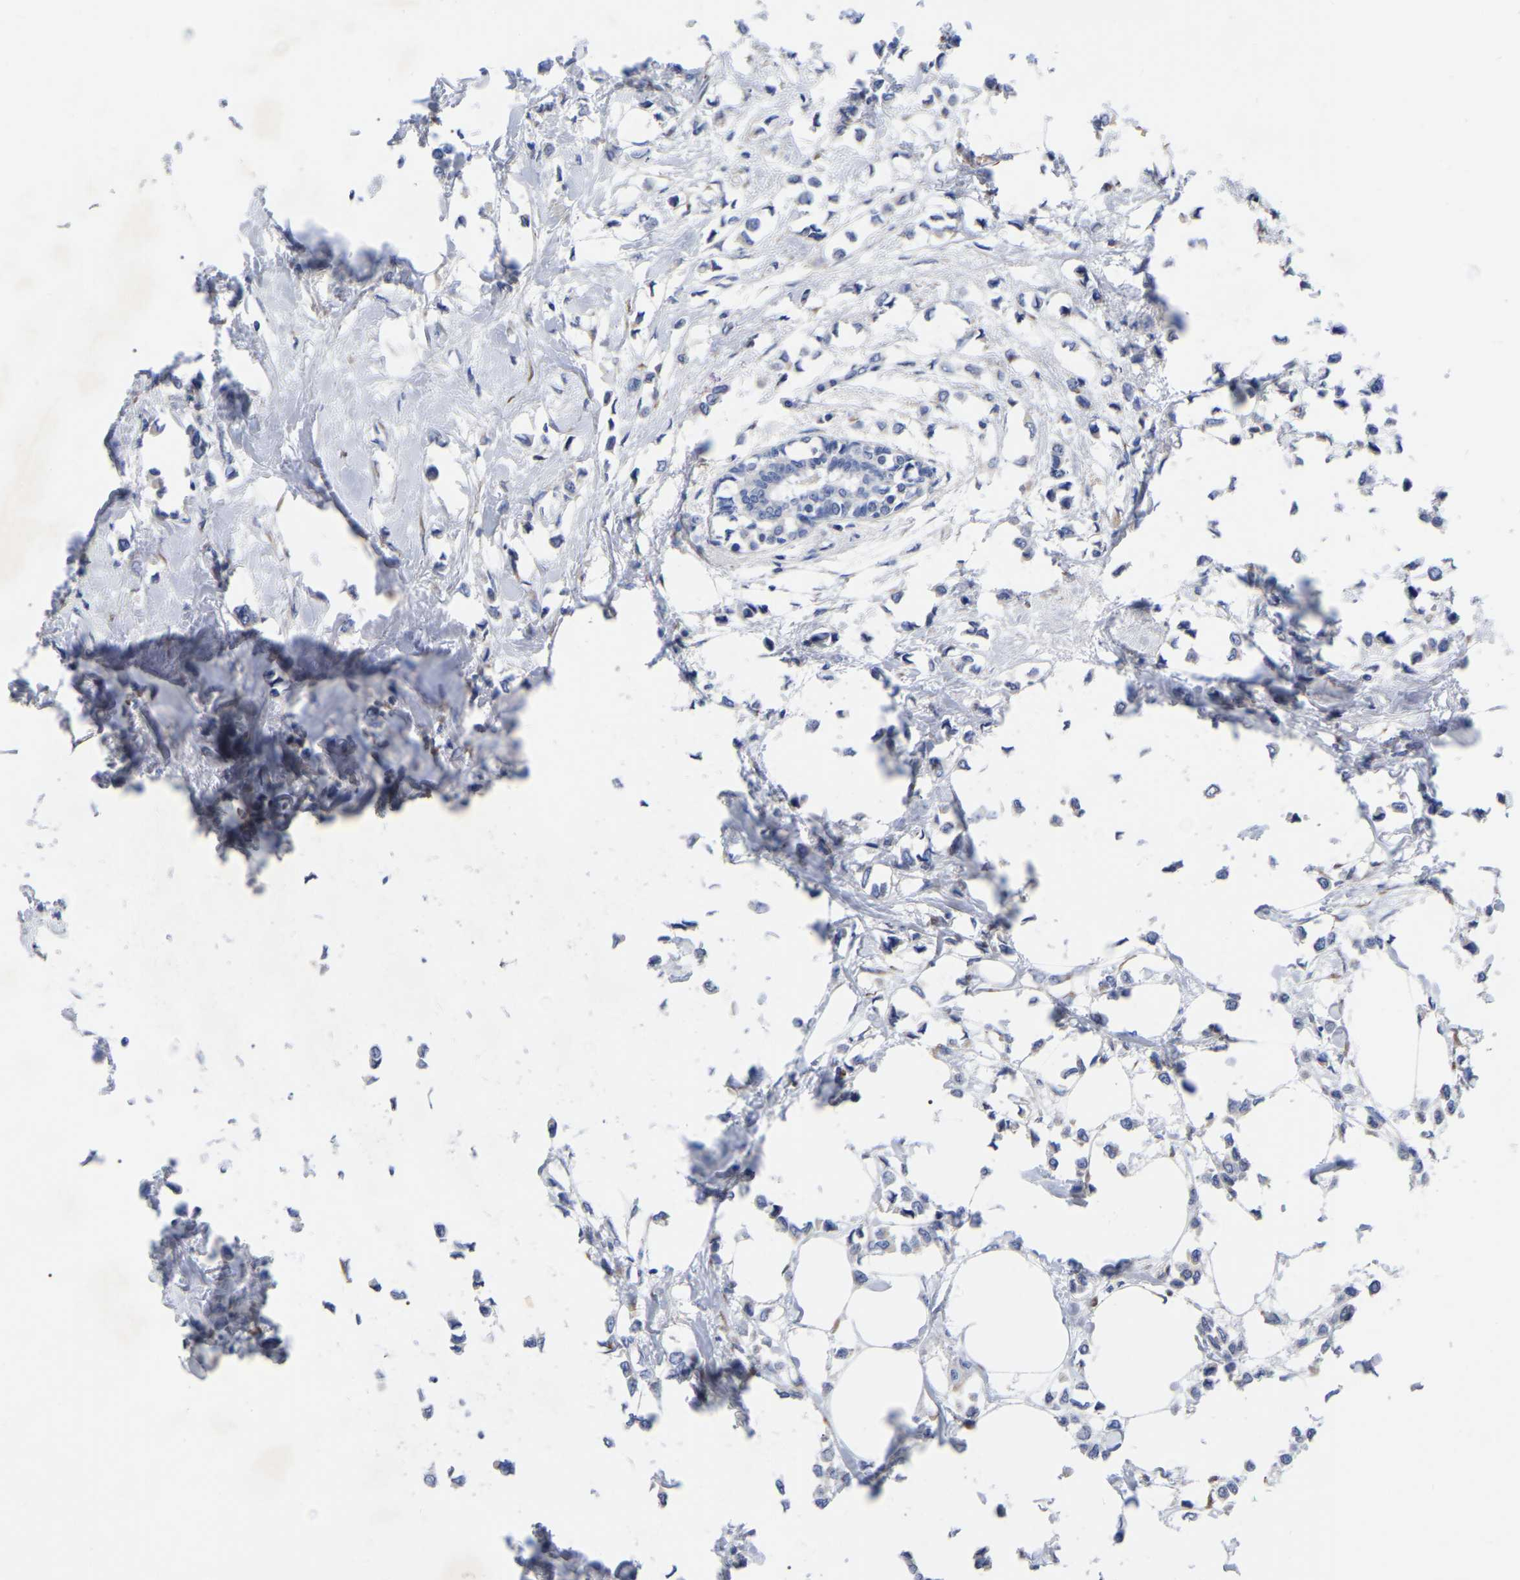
{"staining": {"intensity": "negative", "quantity": "none", "location": "none"}, "tissue": "breast cancer", "cell_type": "Tumor cells", "image_type": "cancer", "snomed": [{"axis": "morphology", "description": "Lobular carcinoma"}, {"axis": "topography", "description": "Breast"}], "caption": "High magnification brightfield microscopy of breast cancer stained with DAB (3,3'-diaminobenzidine) (brown) and counterstained with hematoxylin (blue): tumor cells show no significant staining. The staining was performed using DAB to visualize the protein expression in brown, while the nuclei were stained in blue with hematoxylin (Magnification: 20x).", "gene": "GDF3", "patient": {"sex": "female", "age": 51}}